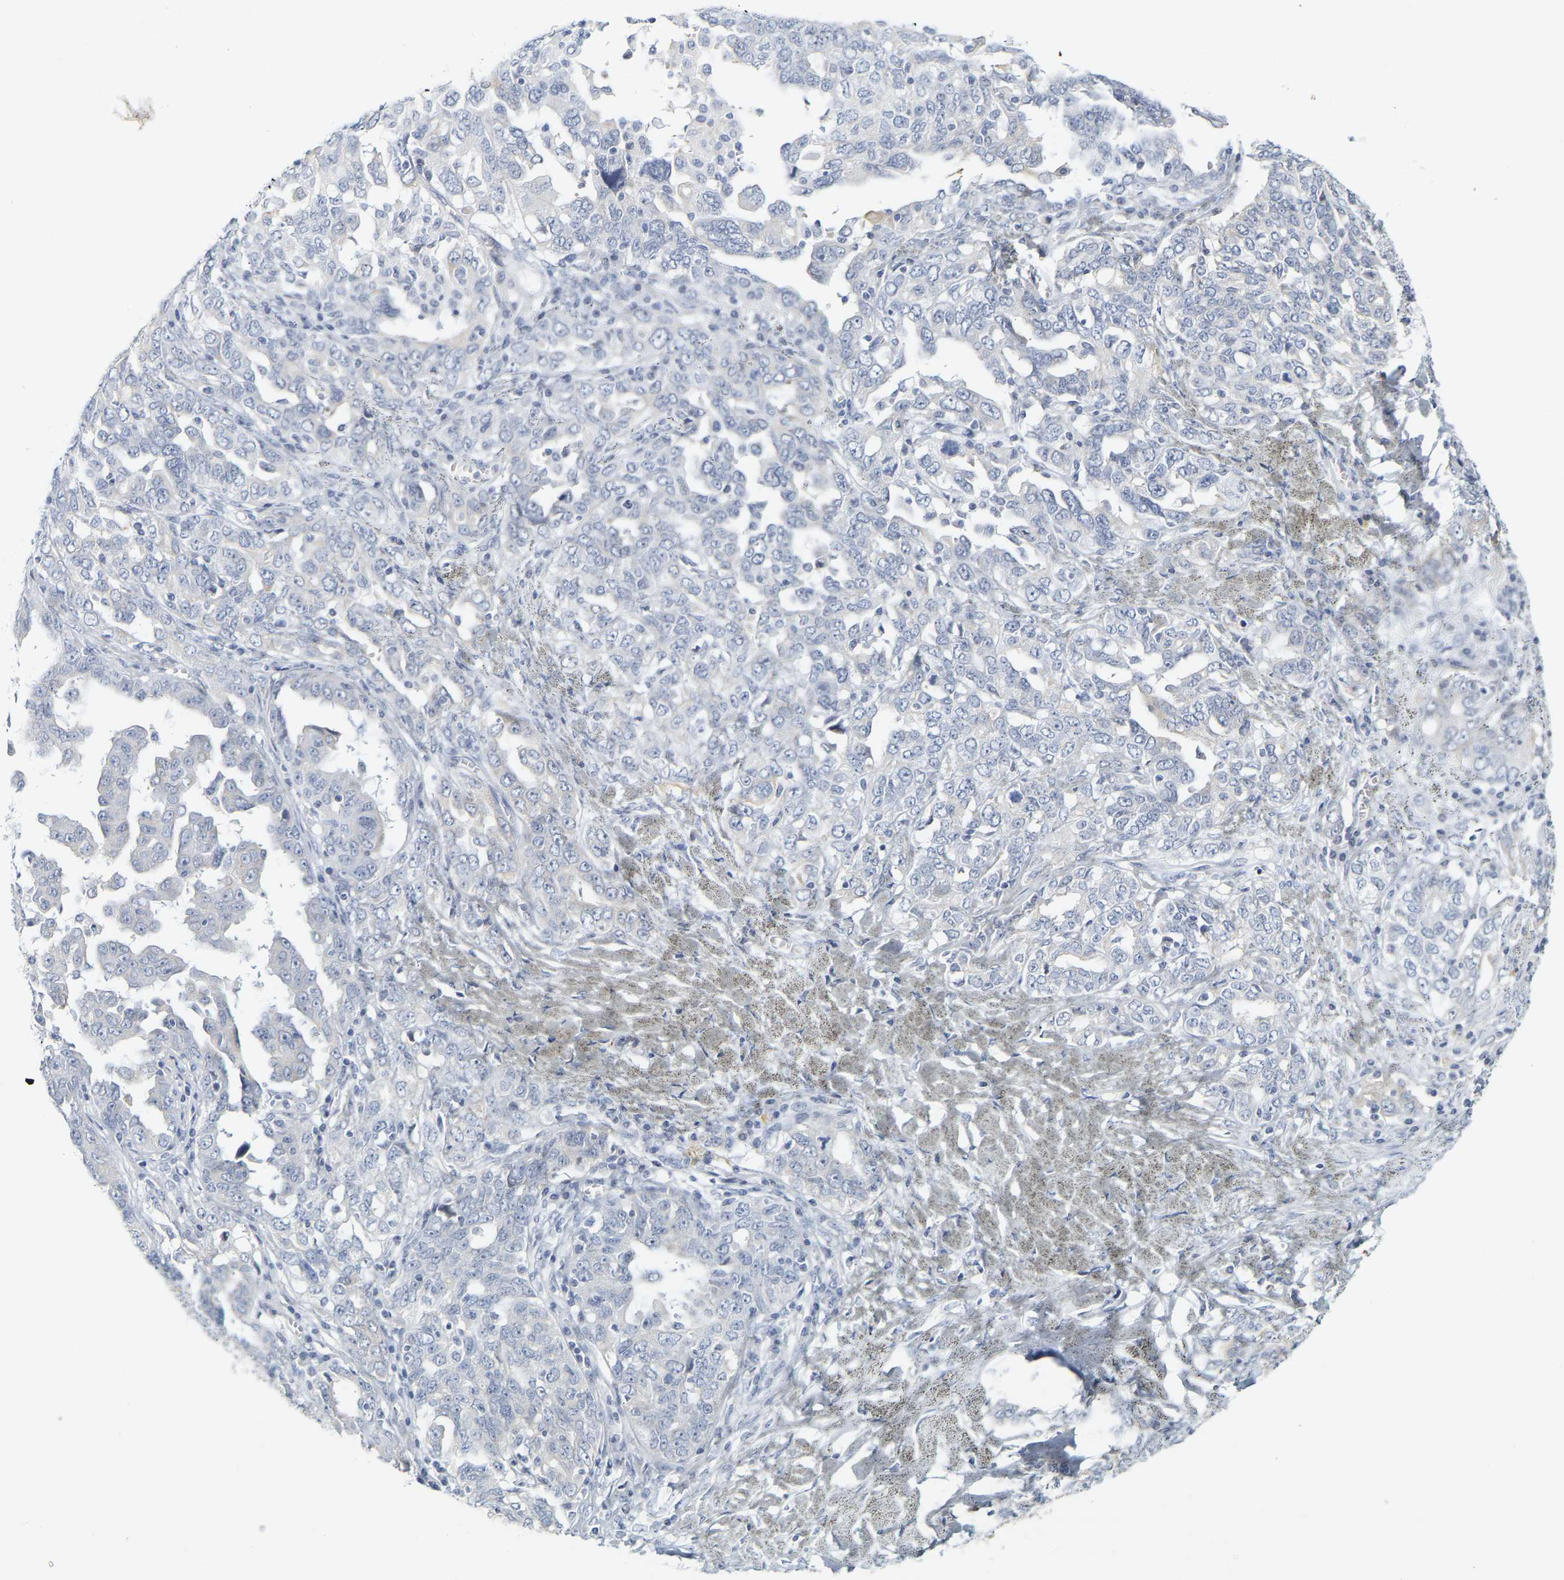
{"staining": {"intensity": "negative", "quantity": "none", "location": "none"}, "tissue": "ovarian cancer", "cell_type": "Tumor cells", "image_type": "cancer", "snomed": [{"axis": "morphology", "description": "Carcinoma, endometroid"}, {"axis": "topography", "description": "Ovary"}], "caption": "Human ovarian cancer stained for a protein using immunohistochemistry shows no expression in tumor cells.", "gene": "KRT76", "patient": {"sex": "female", "age": 62}}